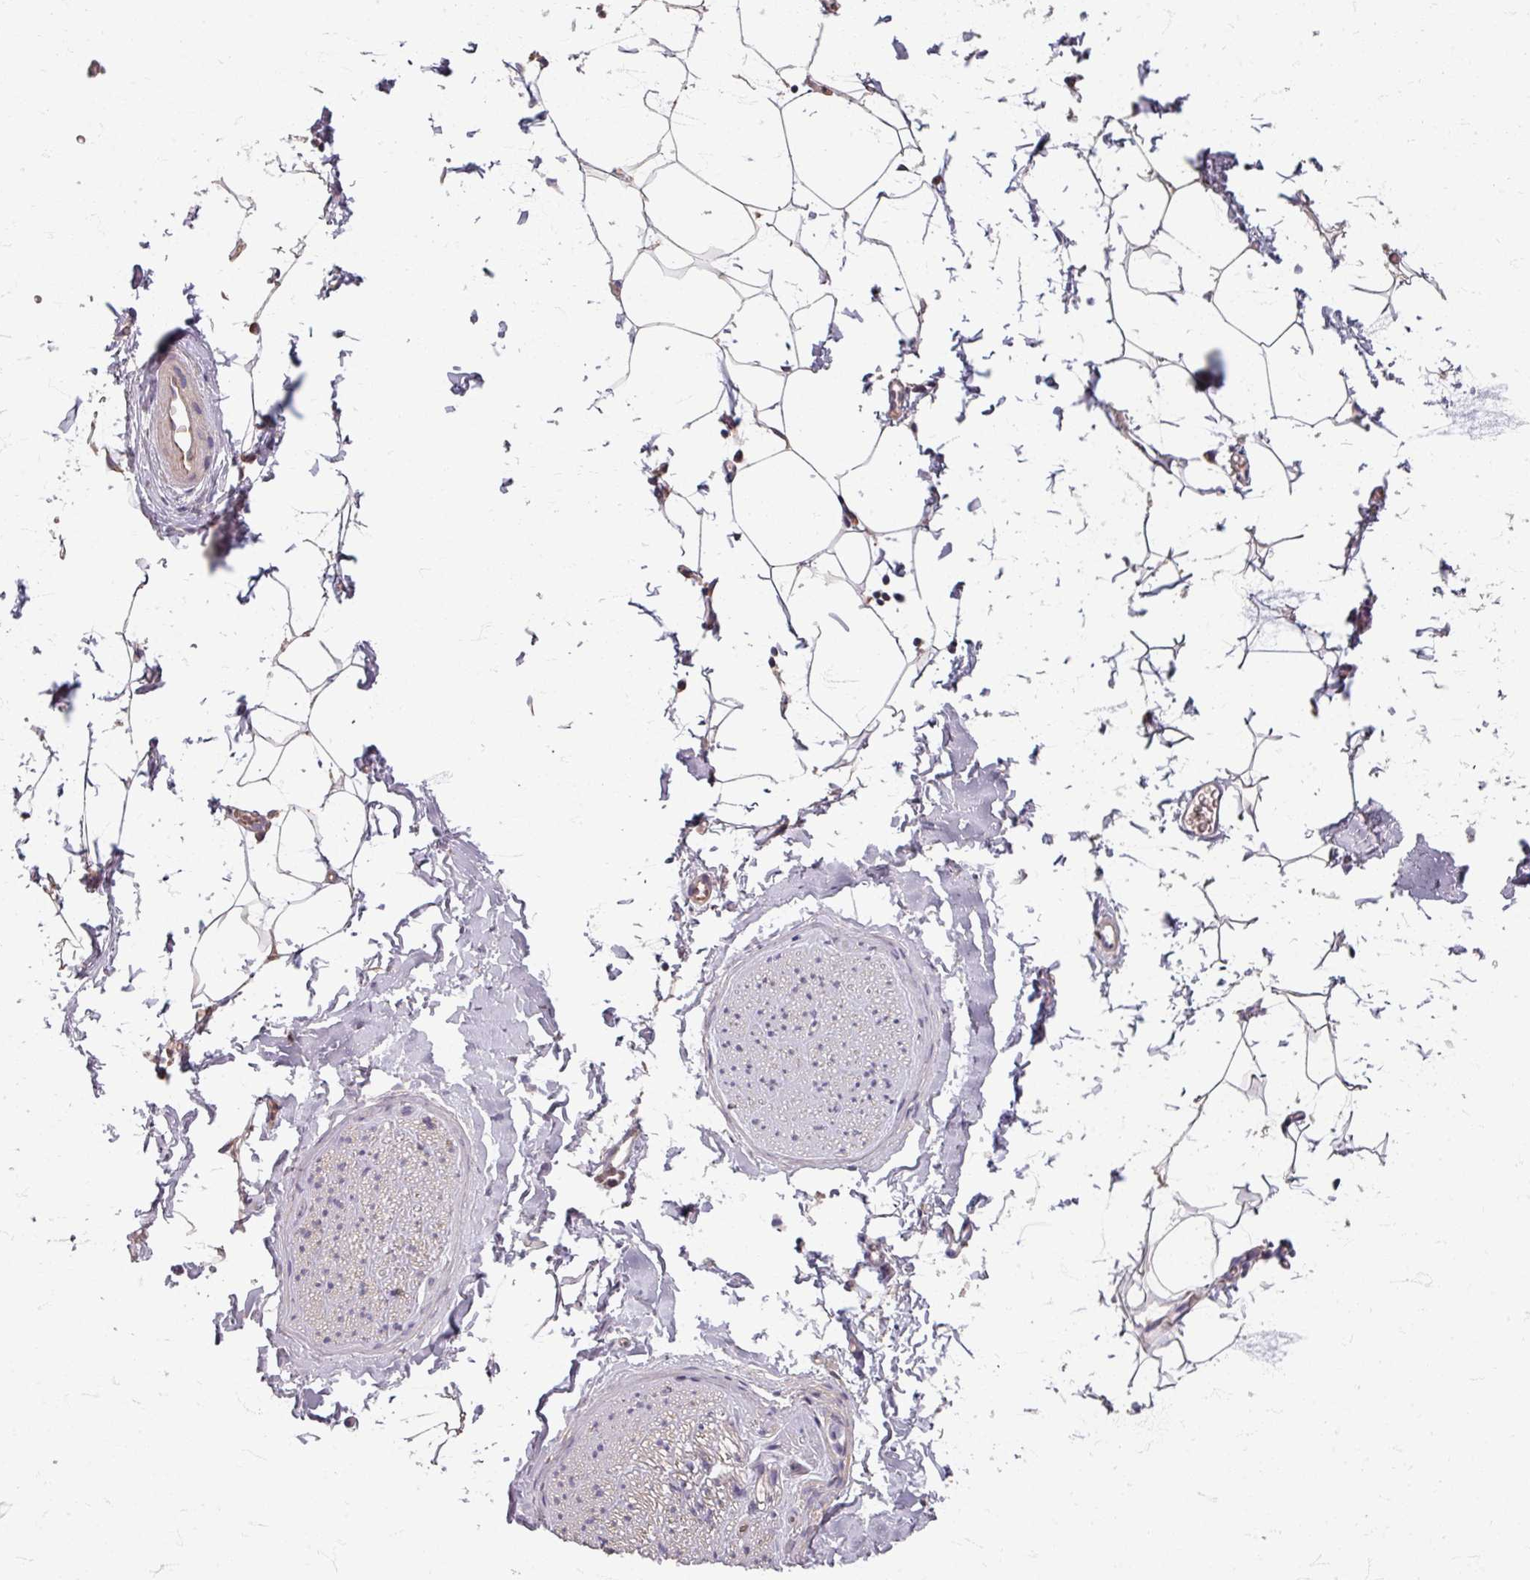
{"staining": {"intensity": "weak", "quantity": "25%-75%", "location": "cytoplasmic/membranous"}, "tissue": "adipose tissue", "cell_type": "Adipocytes", "image_type": "normal", "snomed": [{"axis": "morphology", "description": "Normal tissue, NOS"}, {"axis": "morphology", "description": "Adenocarcinoma, High grade"}, {"axis": "topography", "description": "Prostate"}, {"axis": "topography", "description": "Peripheral nerve tissue"}], "caption": "Immunohistochemistry (IHC) image of benign adipose tissue: human adipose tissue stained using IHC reveals low levels of weak protein expression localized specifically in the cytoplasmic/membranous of adipocytes, appearing as a cytoplasmic/membranous brown color.", "gene": "STAM", "patient": {"sex": "male", "age": 68}}